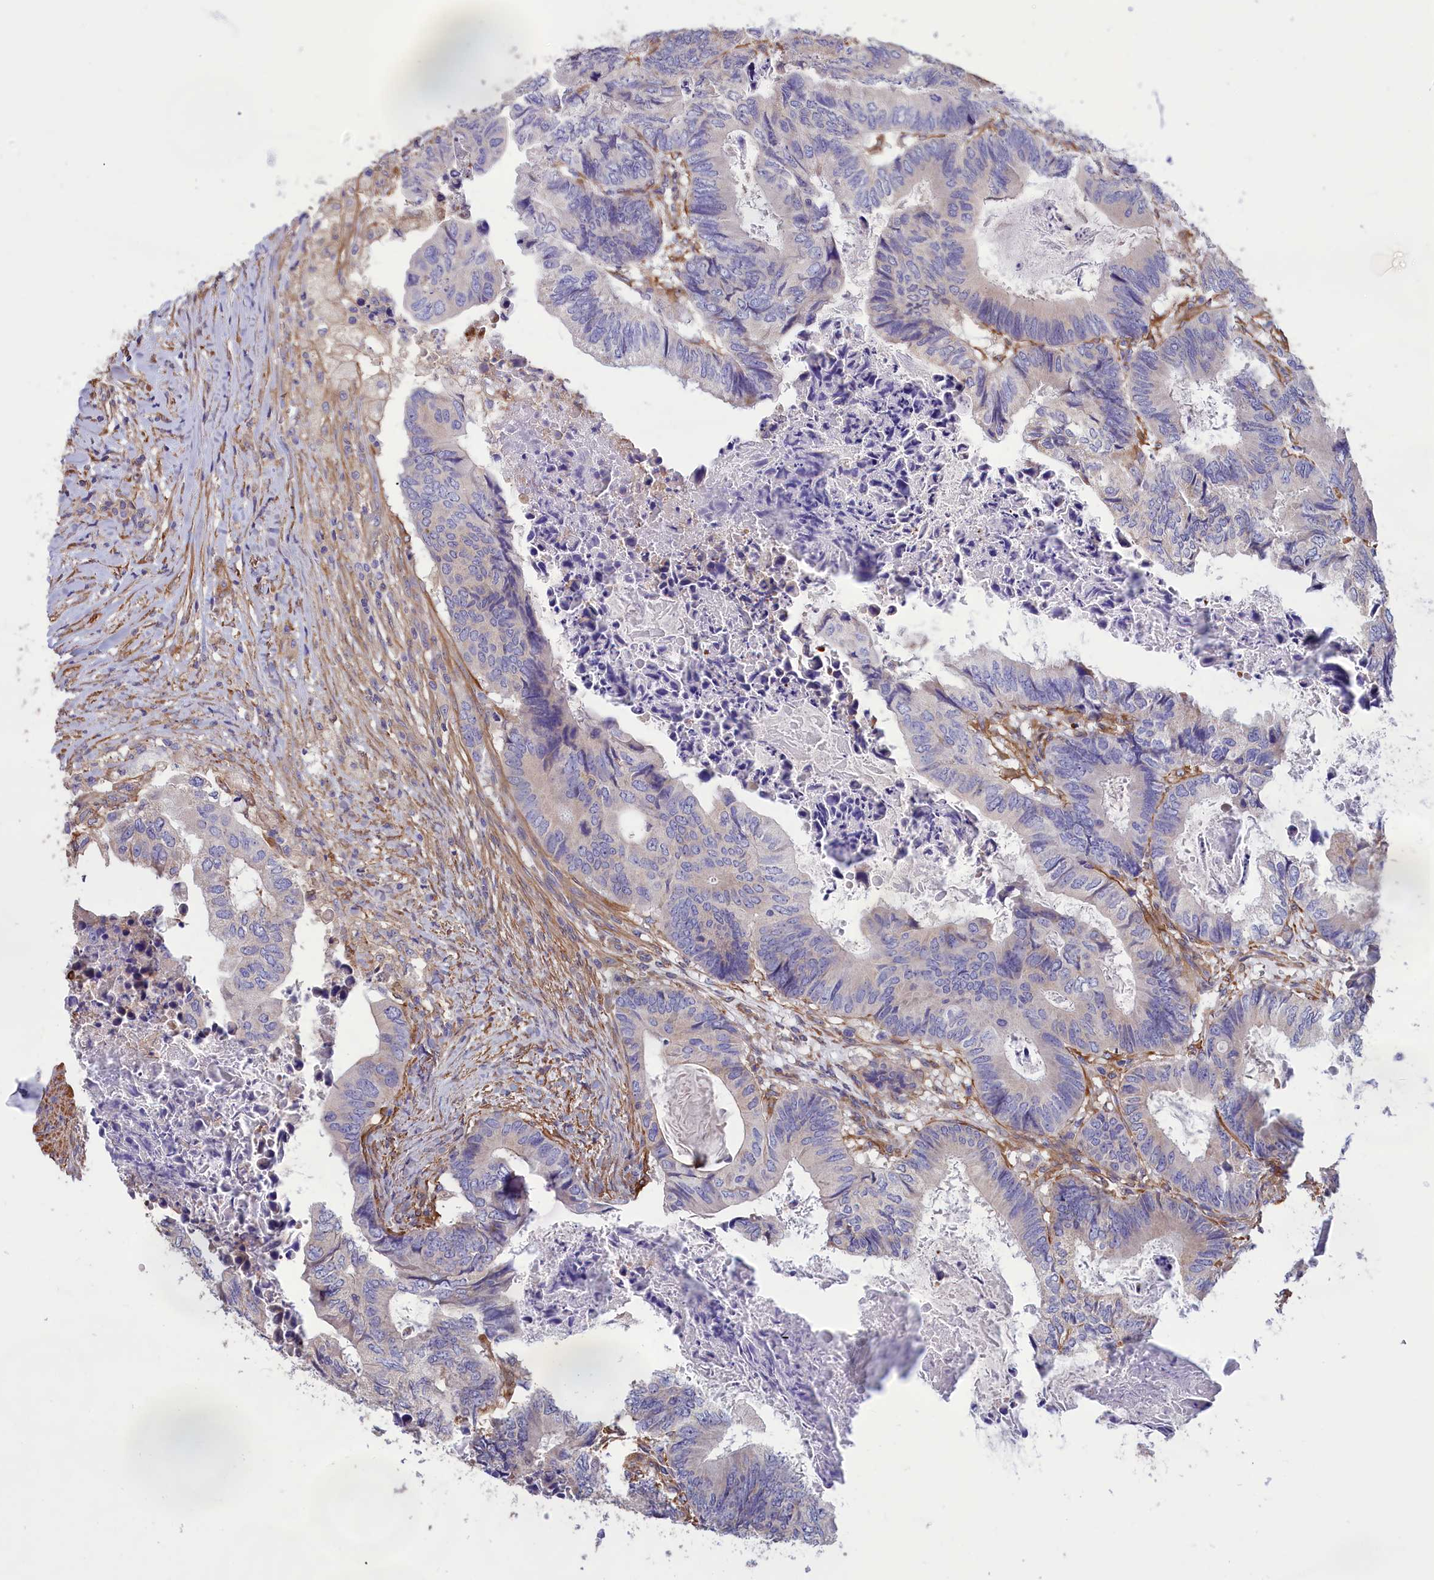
{"staining": {"intensity": "negative", "quantity": "none", "location": "none"}, "tissue": "colorectal cancer", "cell_type": "Tumor cells", "image_type": "cancer", "snomed": [{"axis": "morphology", "description": "Adenocarcinoma, NOS"}, {"axis": "topography", "description": "Colon"}], "caption": "Micrograph shows no significant protein expression in tumor cells of colorectal adenocarcinoma.", "gene": "AMDHD2", "patient": {"sex": "male", "age": 85}}